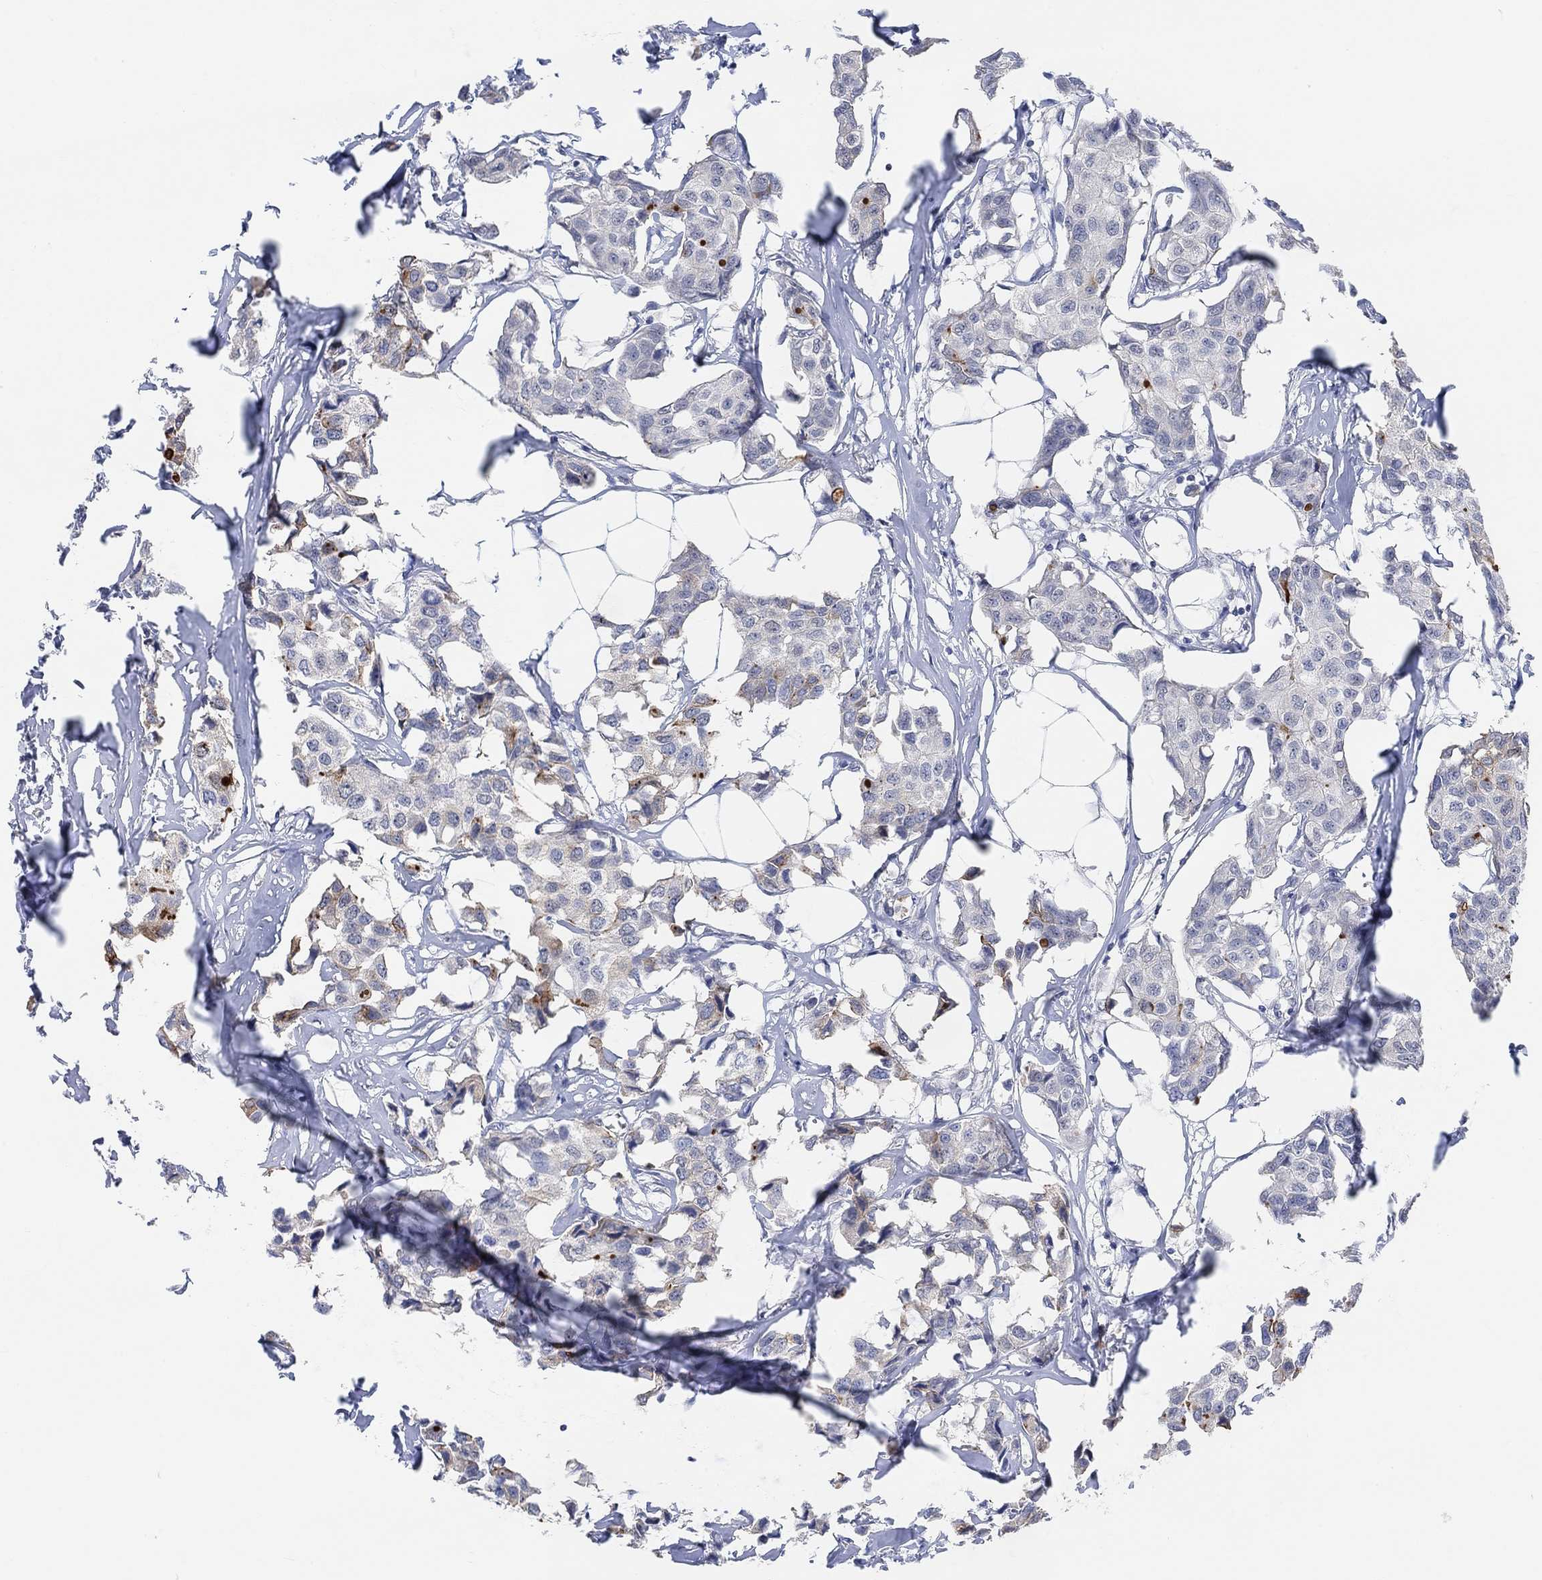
{"staining": {"intensity": "moderate", "quantity": "<25%", "location": "cytoplasmic/membranous"}, "tissue": "breast cancer", "cell_type": "Tumor cells", "image_type": "cancer", "snomed": [{"axis": "morphology", "description": "Duct carcinoma"}, {"axis": "topography", "description": "Breast"}], "caption": "Immunohistochemical staining of human breast infiltrating ductal carcinoma demonstrates low levels of moderate cytoplasmic/membranous staining in about <25% of tumor cells.", "gene": "MUC1", "patient": {"sex": "female", "age": 80}}